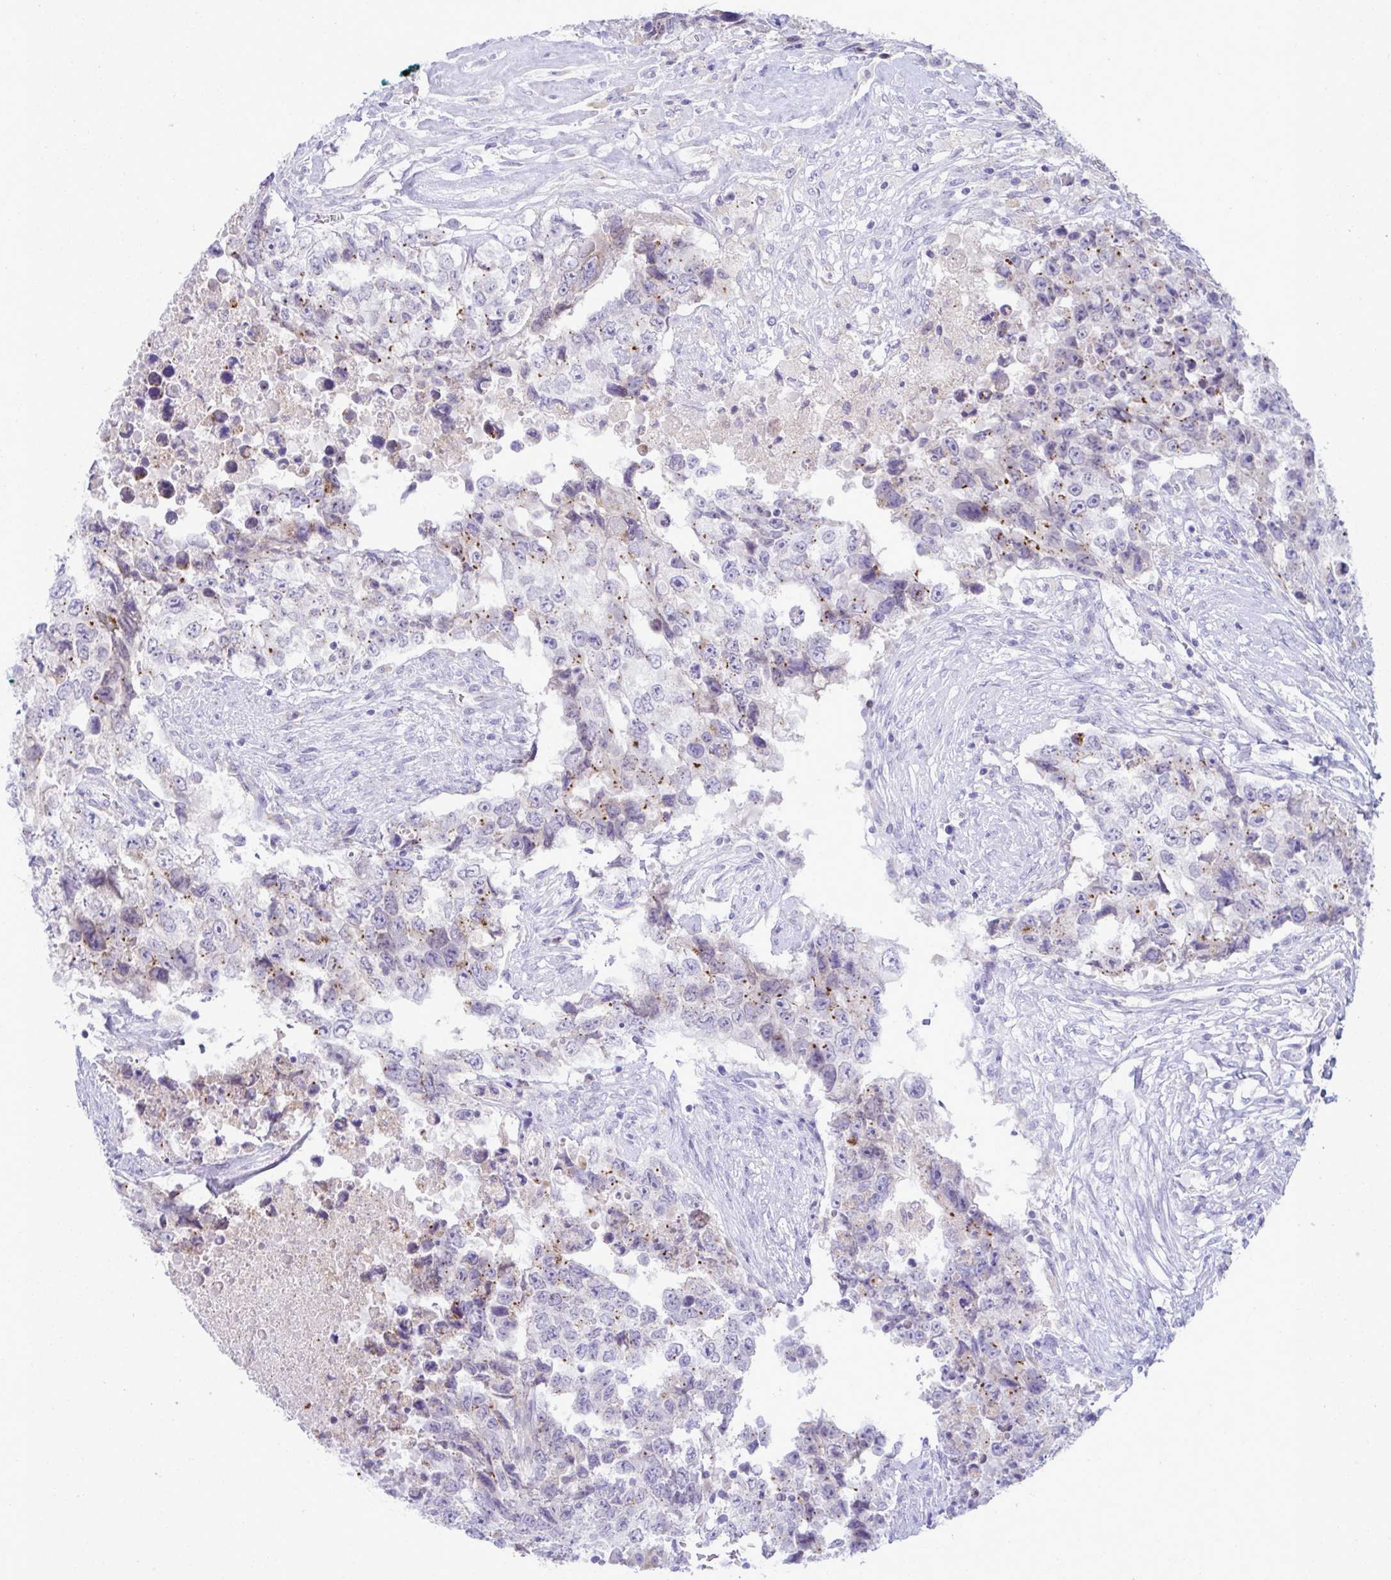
{"staining": {"intensity": "moderate", "quantity": "<25%", "location": "cytoplasmic/membranous"}, "tissue": "testis cancer", "cell_type": "Tumor cells", "image_type": "cancer", "snomed": [{"axis": "morphology", "description": "Carcinoma, Embryonal, NOS"}, {"axis": "topography", "description": "Testis"}], "caption": "A photomicrograph of human testis embryonal carcinoma stained for a protein reveals moderate cytoplasmic/membranous brown staining in tumor cells.", "gene": "RGPD5", "patient": {"sex": "male", "age": 24}}